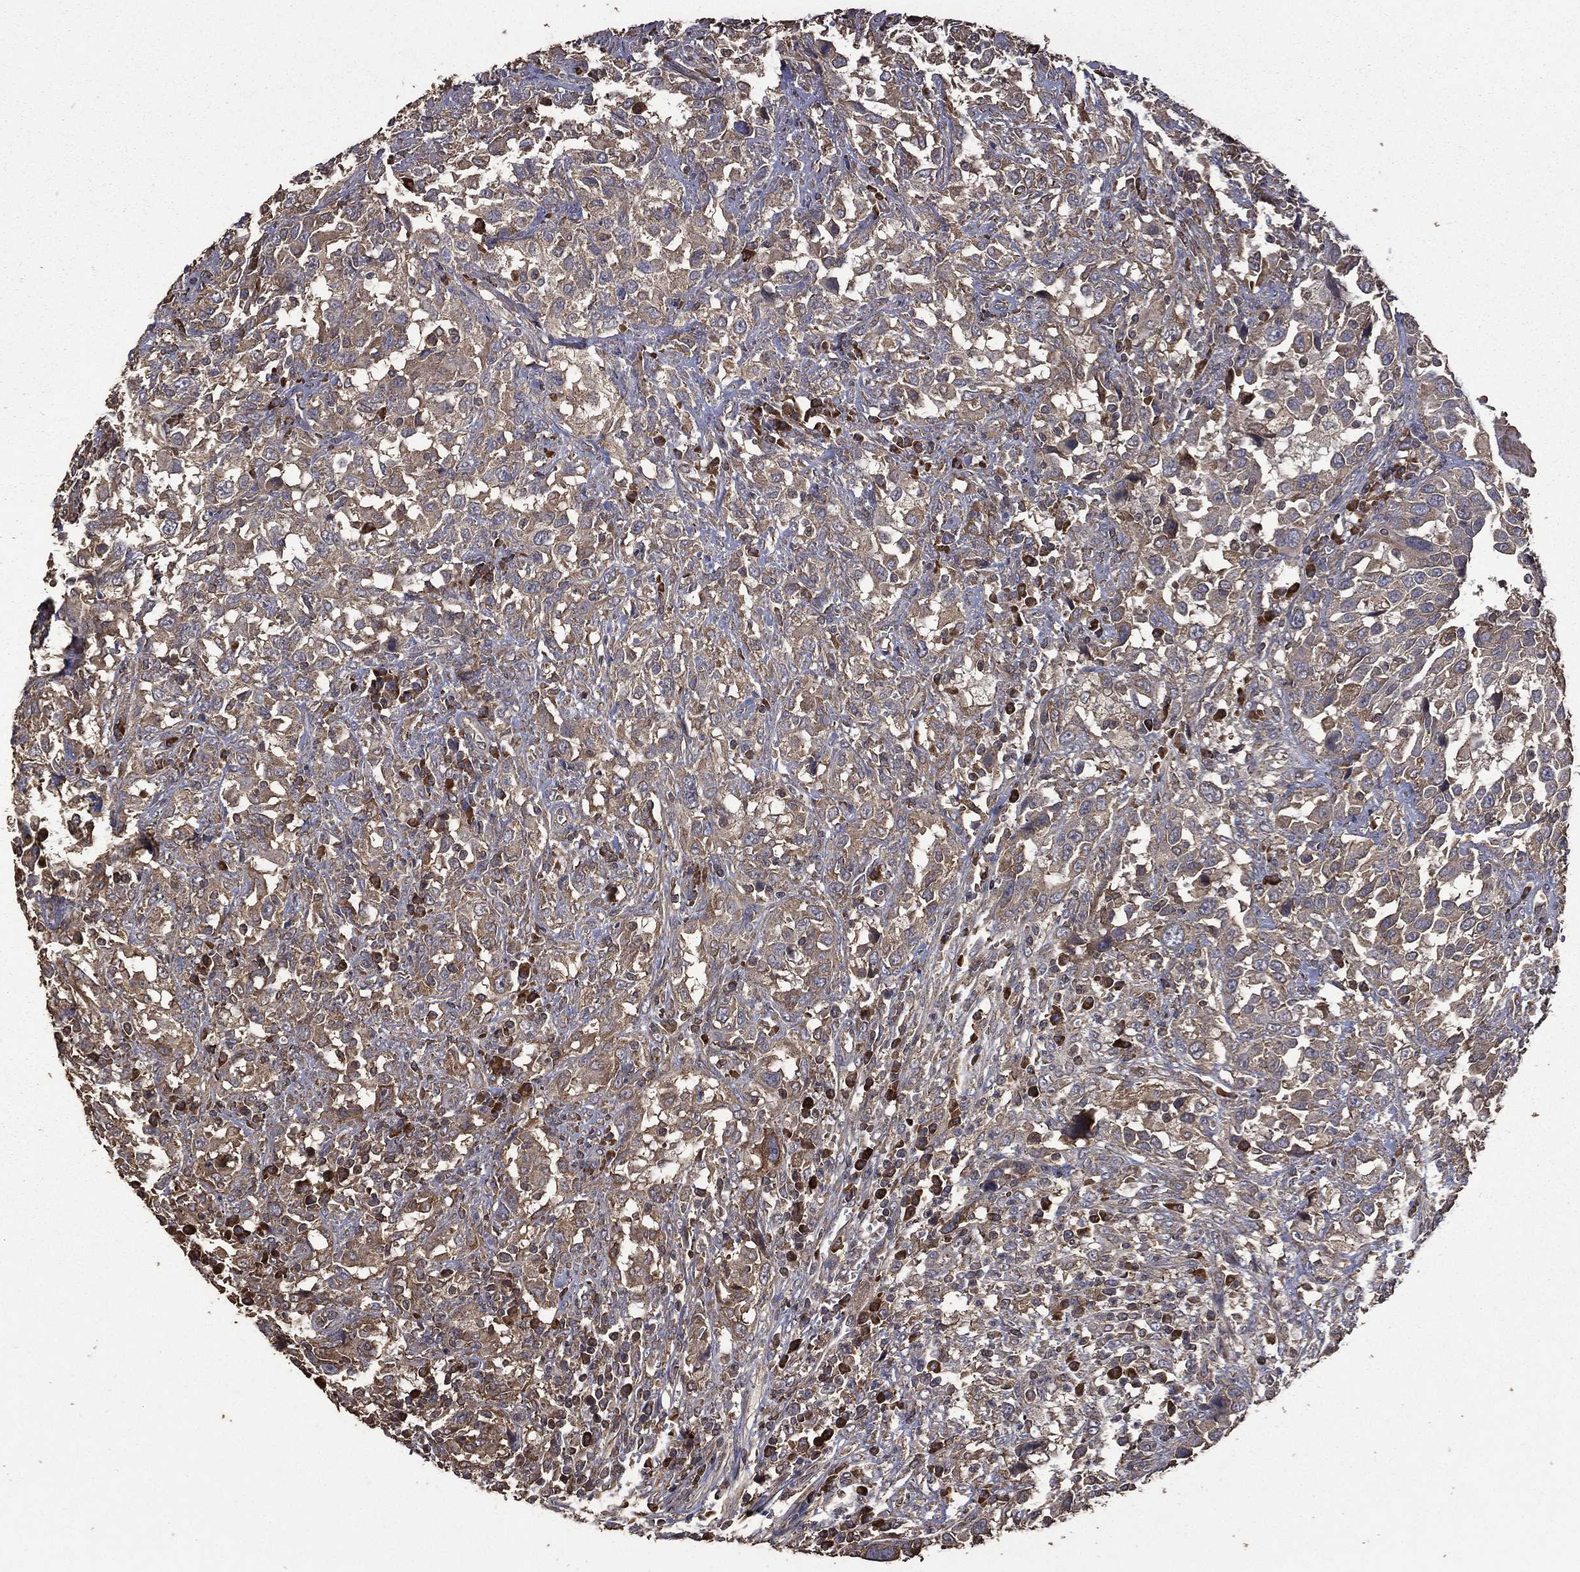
{"staining": {"intensity": "weak", "quantity": ">75%", "location": "cytoplasmic/membranous"}, "tissue": "urothelial cancer", "cell_type": "Tumor cells", "image_type": "cancer", "snomed": [{"axis": "morphology", "description": "Urothelial carcinoma, NOS"}, {"axis": "morphology", "description": "Urothelial carcinoma, High grade"}, {"axis": "topography", "description": "Urinary bladder"}], "caption": "Urothelial cancer stained for a protein shows weak cytoplasmic/membranous positivity in tumor cells.", "gene": "METTL27", "patient": {"sex": "female", "age": 64}}